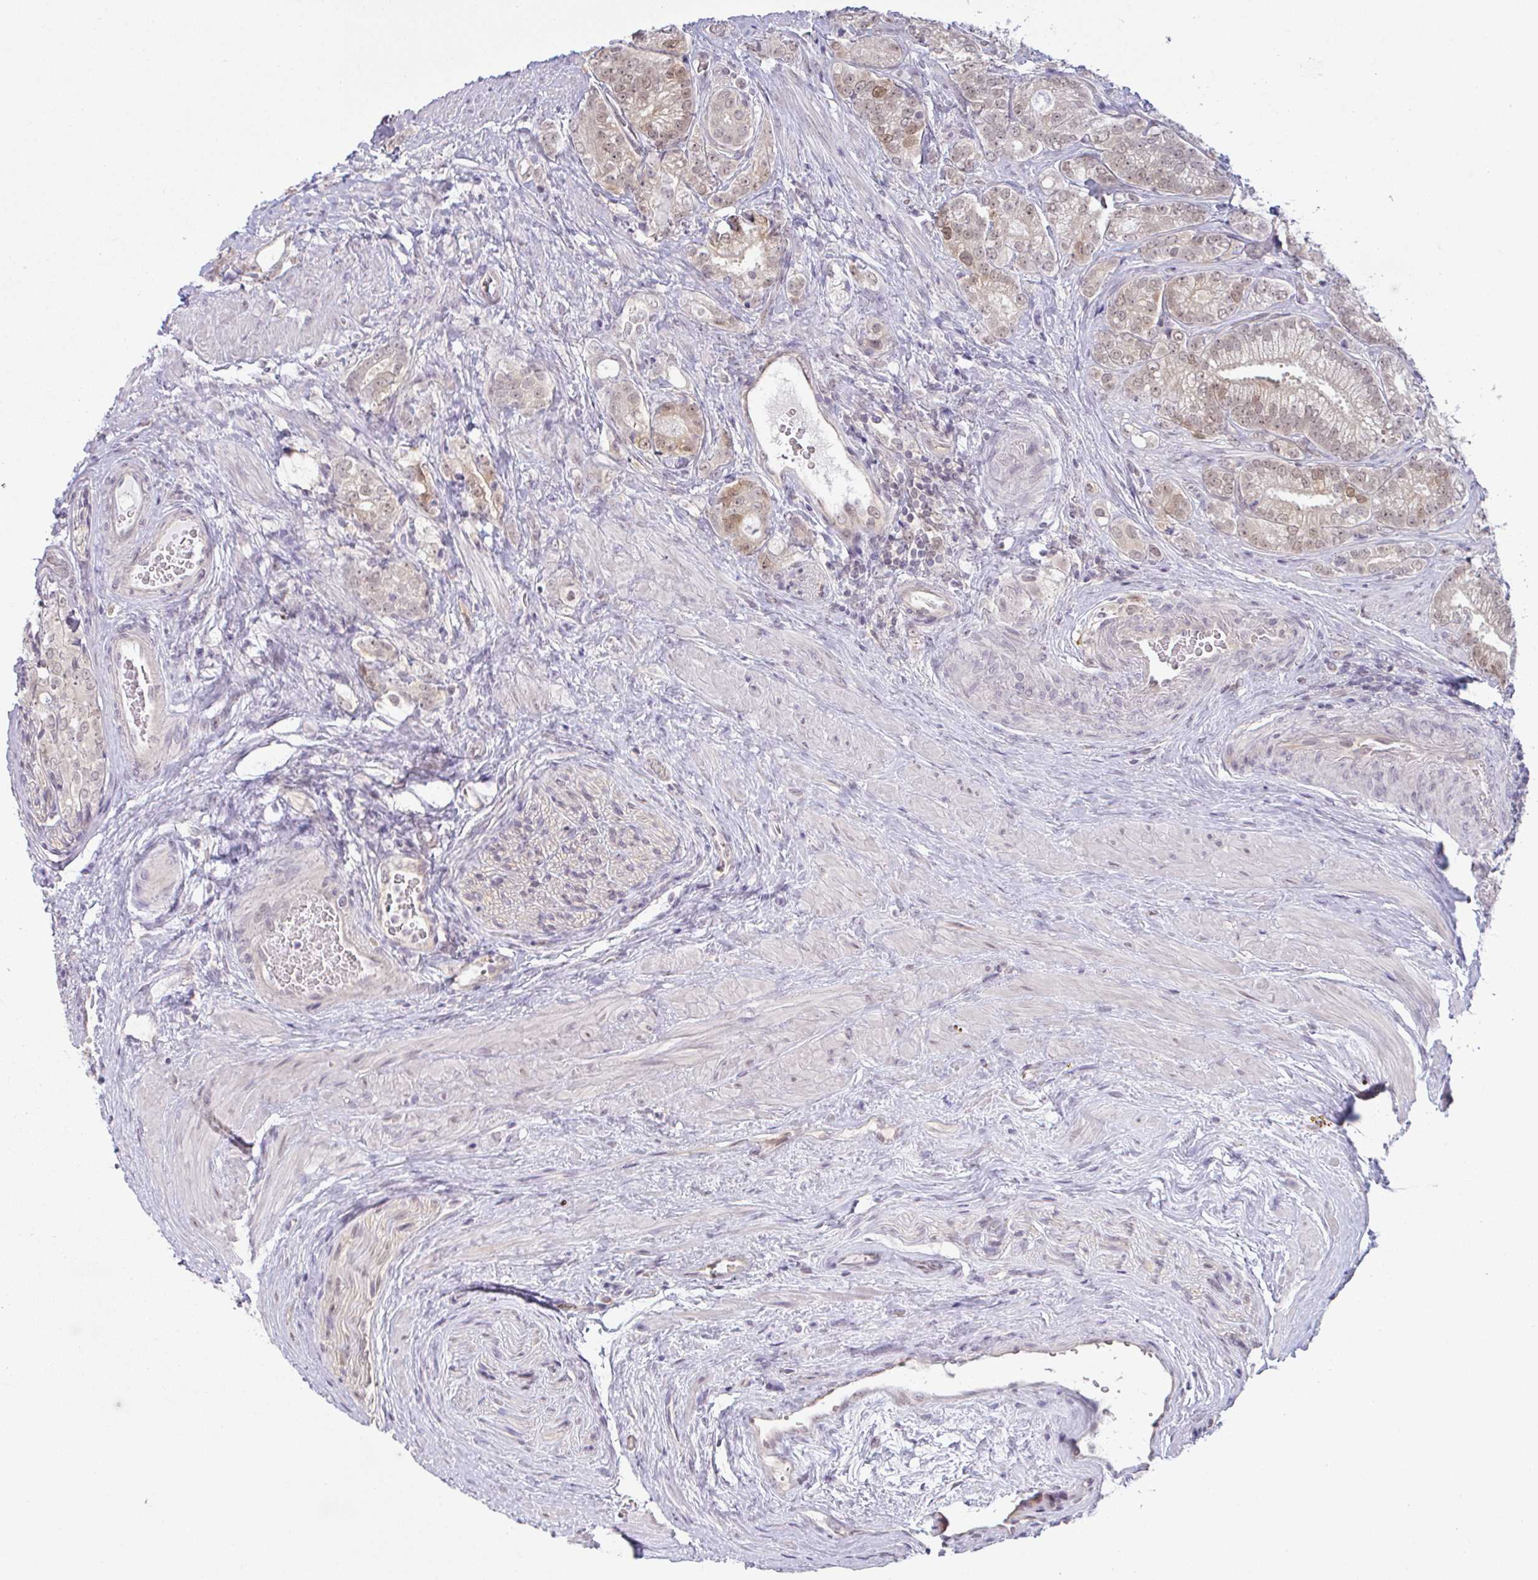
{"staining": {"intensity": "weak", "quantity": "25%-75%", "location": "nuclear"}, "tissue": "prostate cancer", "cell_type": "Tumor cells", "image_type": "cancer", "snomed": [{"axis": "morphology", "description": "Adenocarcinoma, Low grade"}, {"axis": "topography", "description": "Prostate"}], "caption": "This is an image of immunohistochemistry (IHC) staining of adenocarcinoma (low-grade) (prostate), which shows weak staining in the nuclear of tumor cells.", "gene": "CSE1L", "patient": {"sex": "male", "age": 63}}